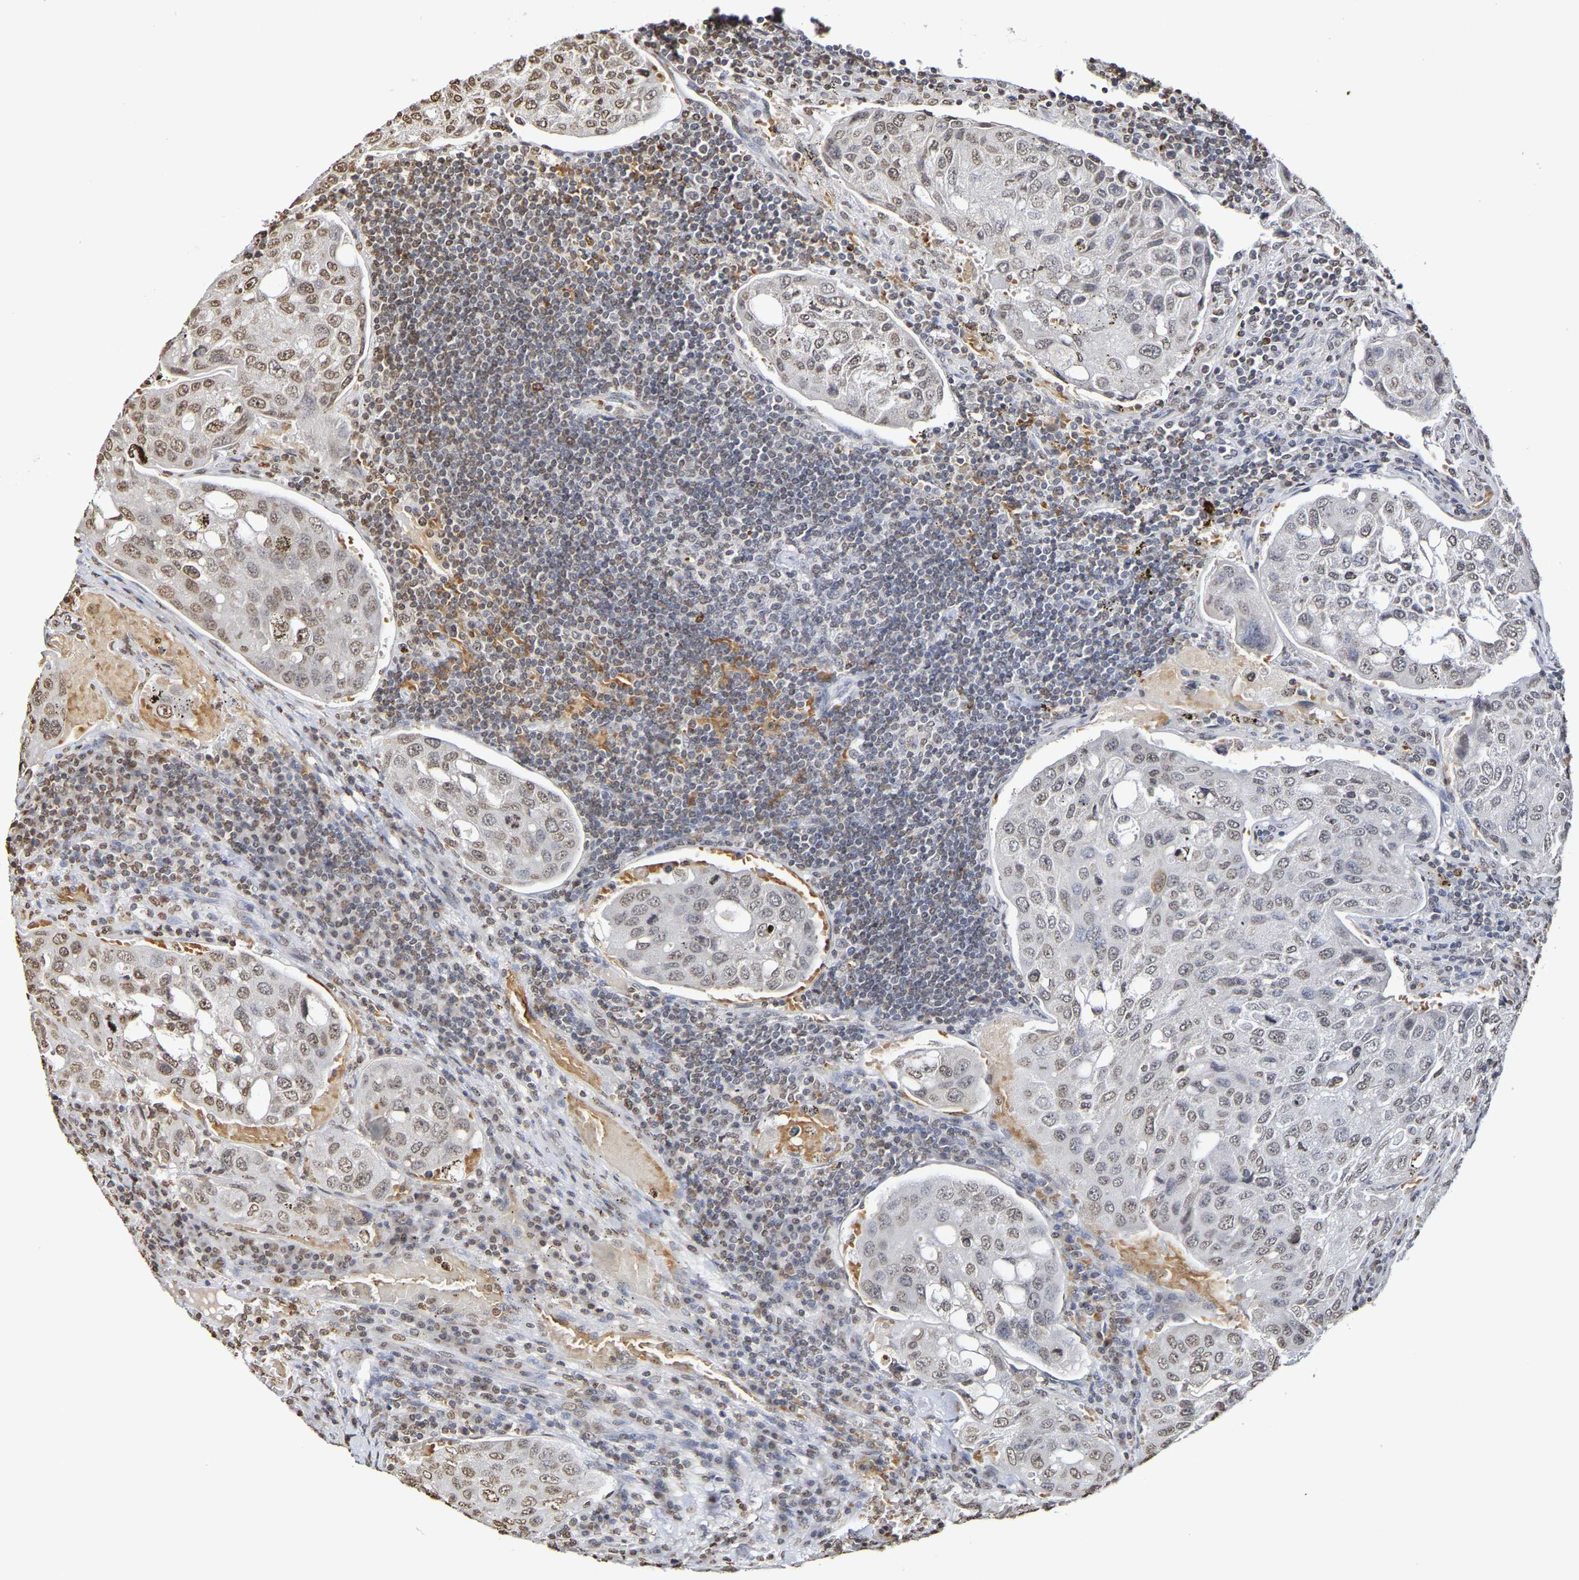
{"staining": {"intensity": "moderate", "quantity": "<25%", "location": "nuclear"}, "tissue": "urothelial cancer", "cell_type": "Tumor cells", "image_type": "cancer", "snomed": [{"axis": "morphology", "description": "Urothelial carcinoma, High grade"}, {"axis": "topography", "description": "Lymph node"}, {"axis": "topography", "description": "Urinary bladder"}], "caption": "The histopathology image demonstrates immunohistochemical staining of high-grade urothelial carcinoma. There is moderate nuclear positivity is present in about <25% of tumor cells.", "gene": "ATF4", "patient": {"sex": "male", "age": 51}}